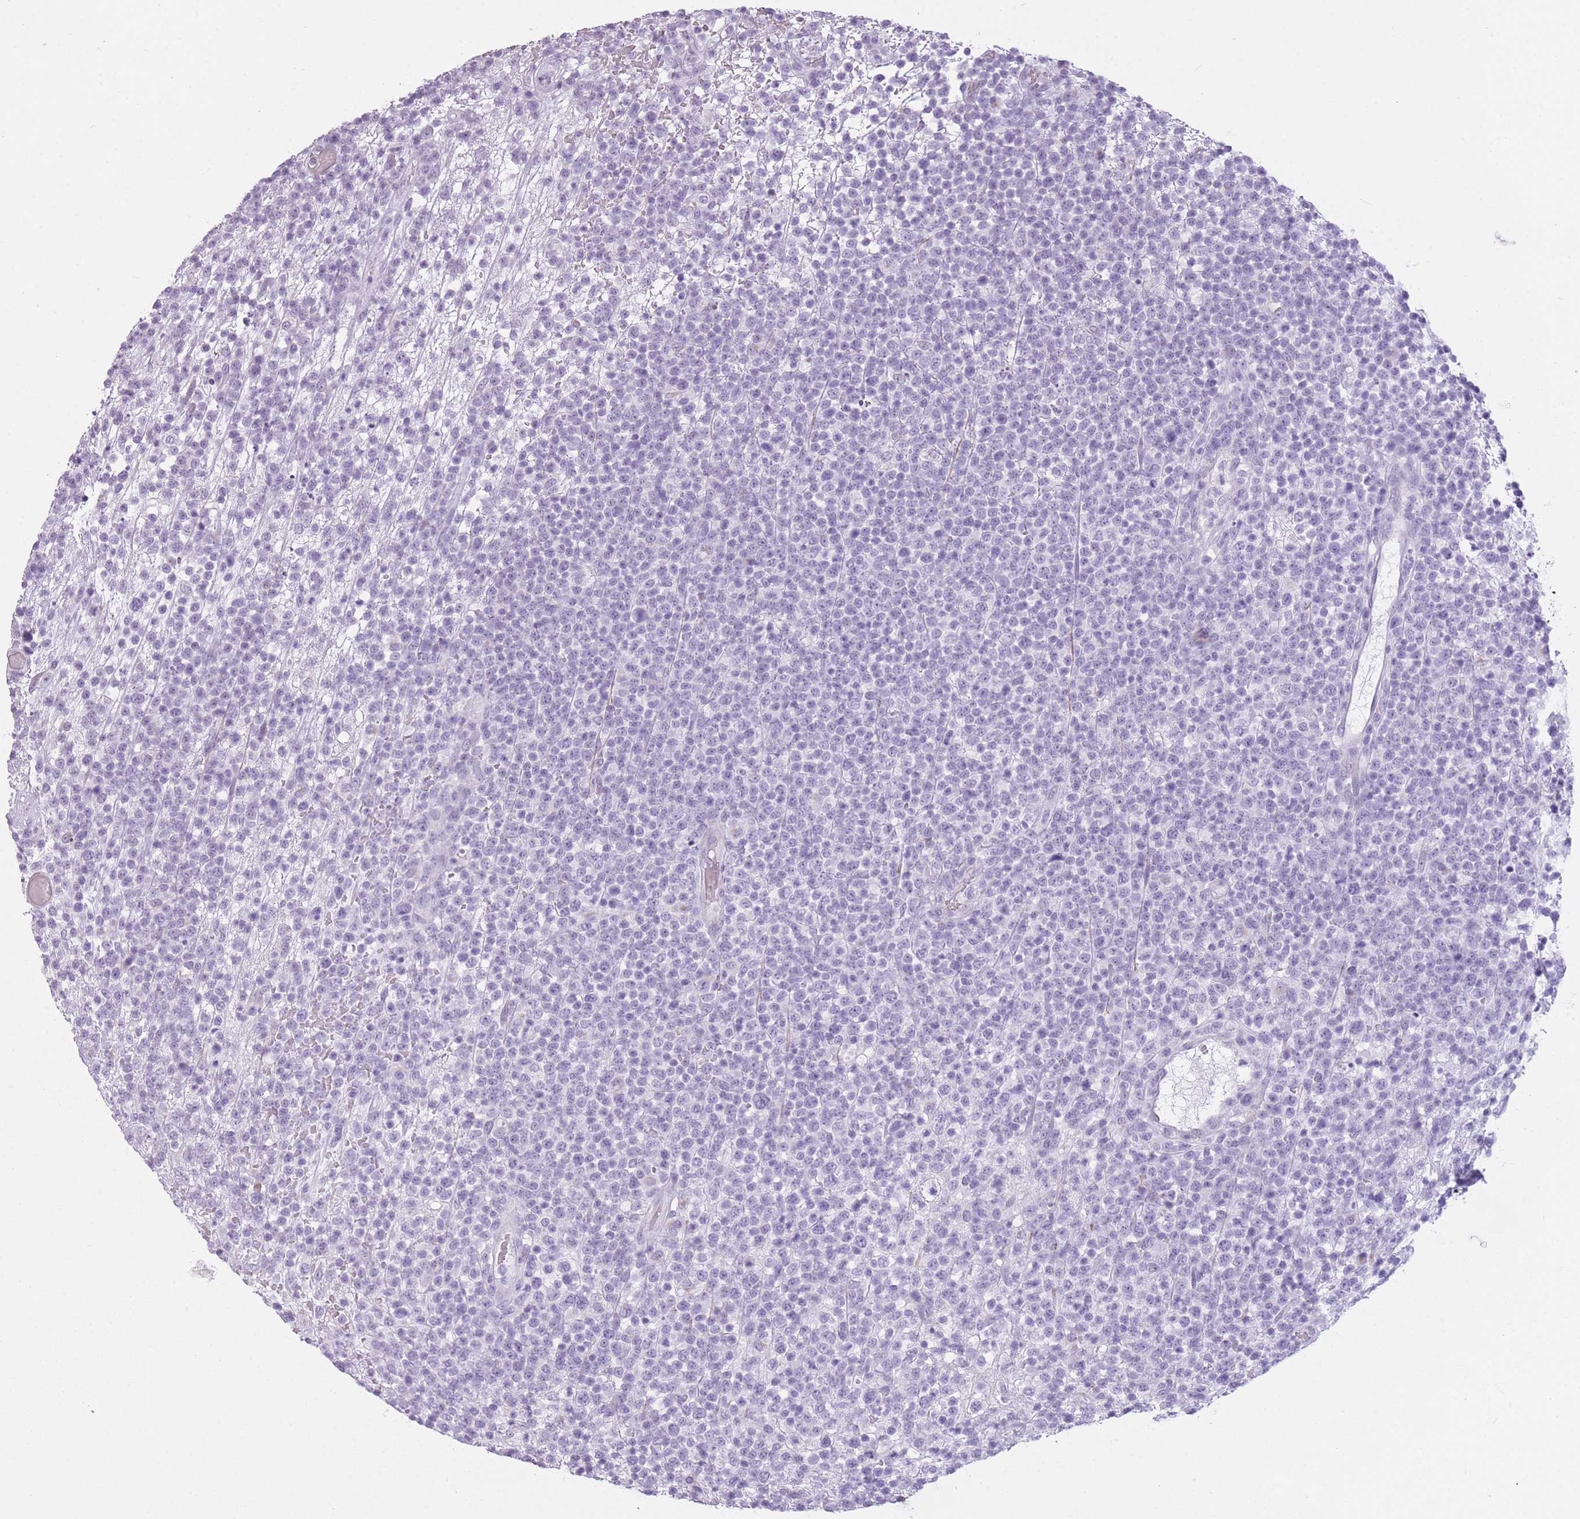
{"staining": {"intensity": "negative", "quantity": "none", "location": "none"}, "tissue": "lymphoma", "cell_type": "Tumor cells", "image_type": "cancer", "snomed": [{"axis": "morphology", "description": "Malignant lymphoma, non-Hodgkin's type, High grade"}, {"axis": "topography", "description": "Colon"}], "caption": "An IHC histopathology image of high-grade malignant lymphoma, non-Hodgkin's type is shown. There is no staining in tumor cells of high-grade malignant lymphoma, non-Hodgkin's type.", "gene": "GOLGA6D", "patient": {"sex": "female", "age": 53}}